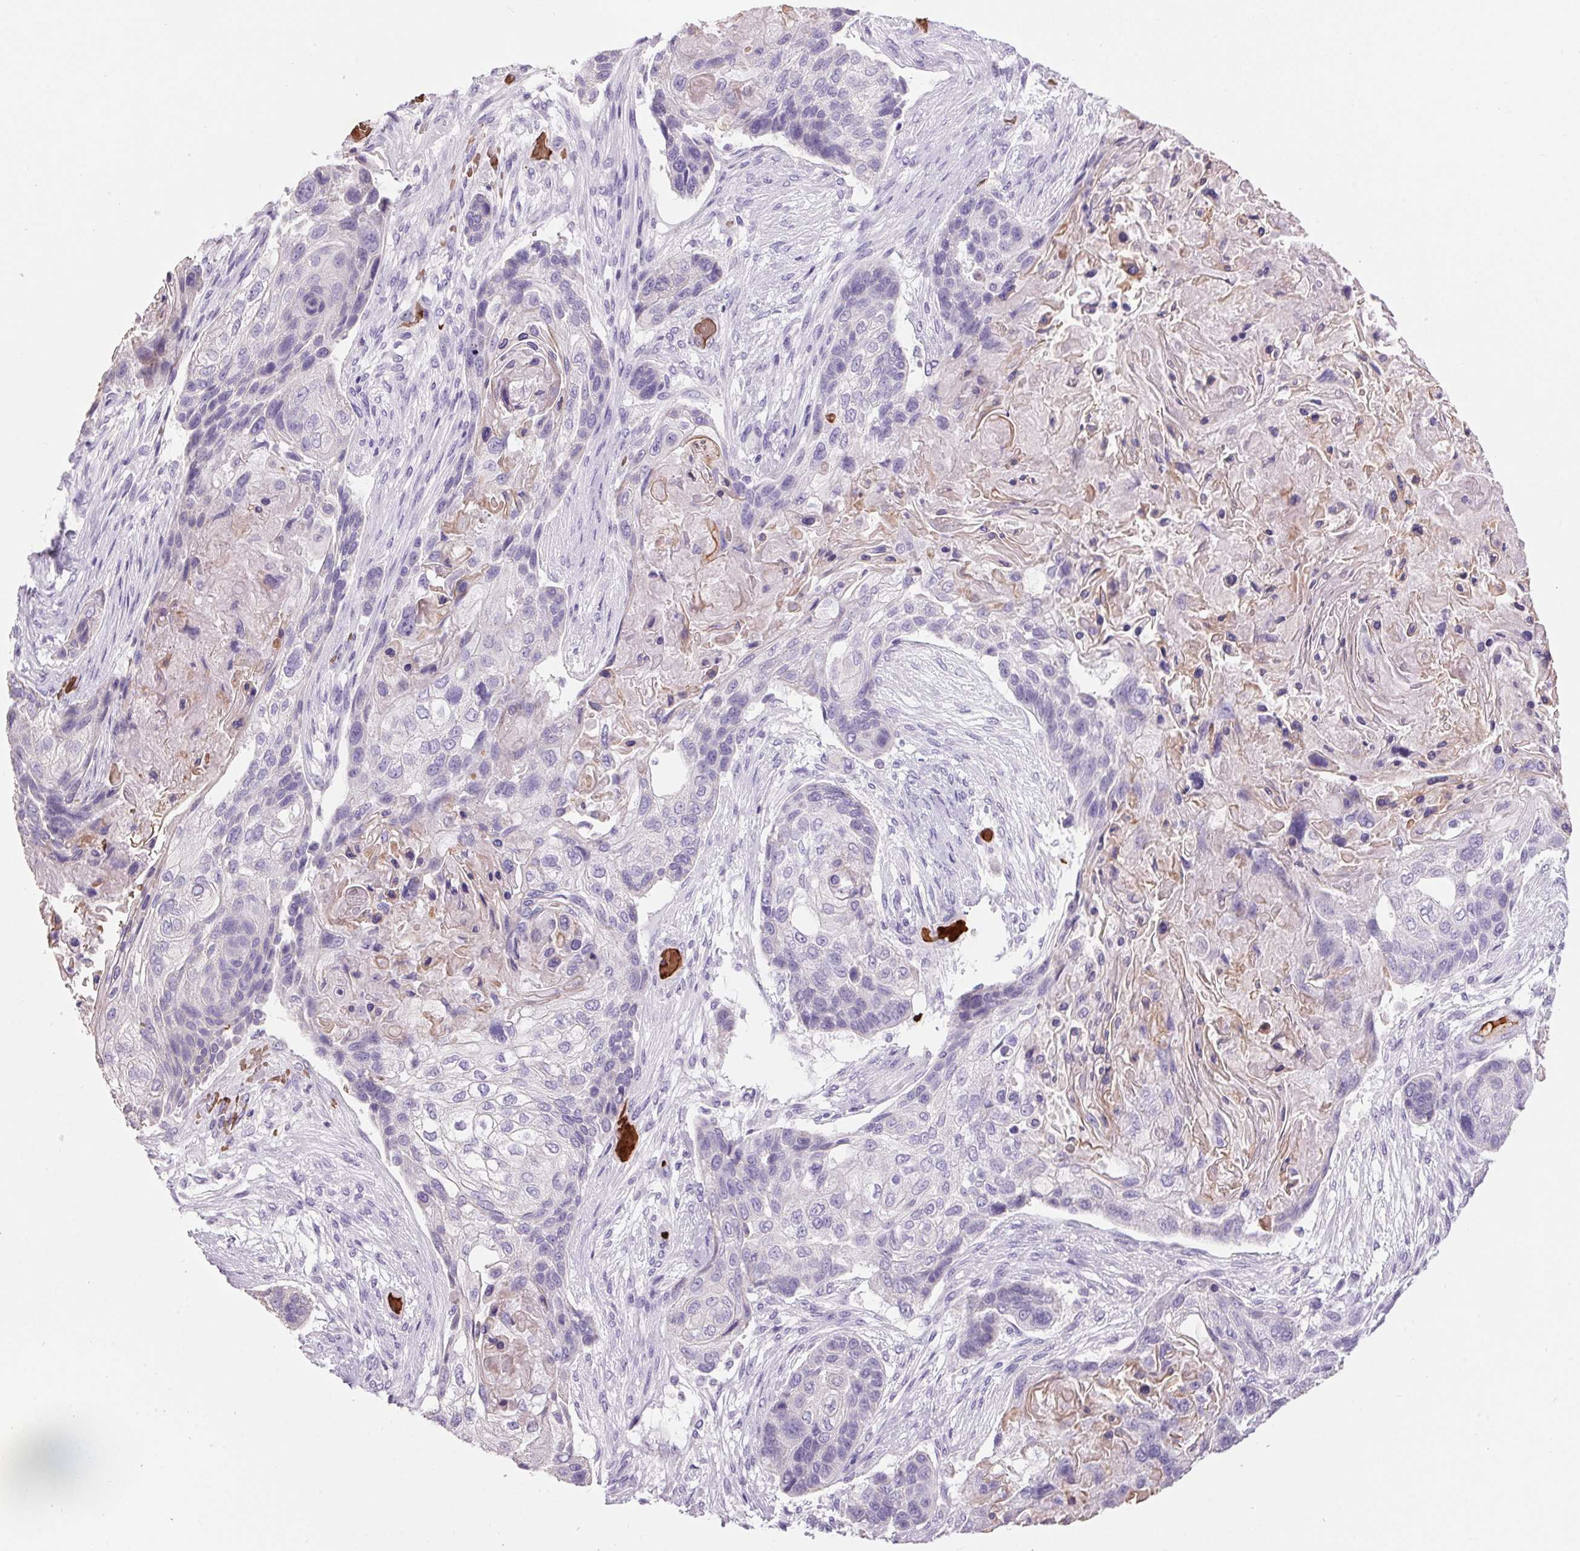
{"staining": {"intensity": "negative", "quantity": "none", "location": "none"}, "tissue": "lung cancer", "cell_type": "Tumor cells", "image_type": "cancer", "snomed": [{"axis": "morphology", "description": "Squamous cell carcinoma, NOS"}, {"axis": "topography", "description": "Lung"}], "caption": "Immunohistochemistry of lung cancer exhibits no staining in tumor cells. (DAB (3,3'-diaminobenzidine) immunohistochemistry (IHC), high magnification).", "gene": "HBQ1", "patient": {"sex": "male", "age": 69}}